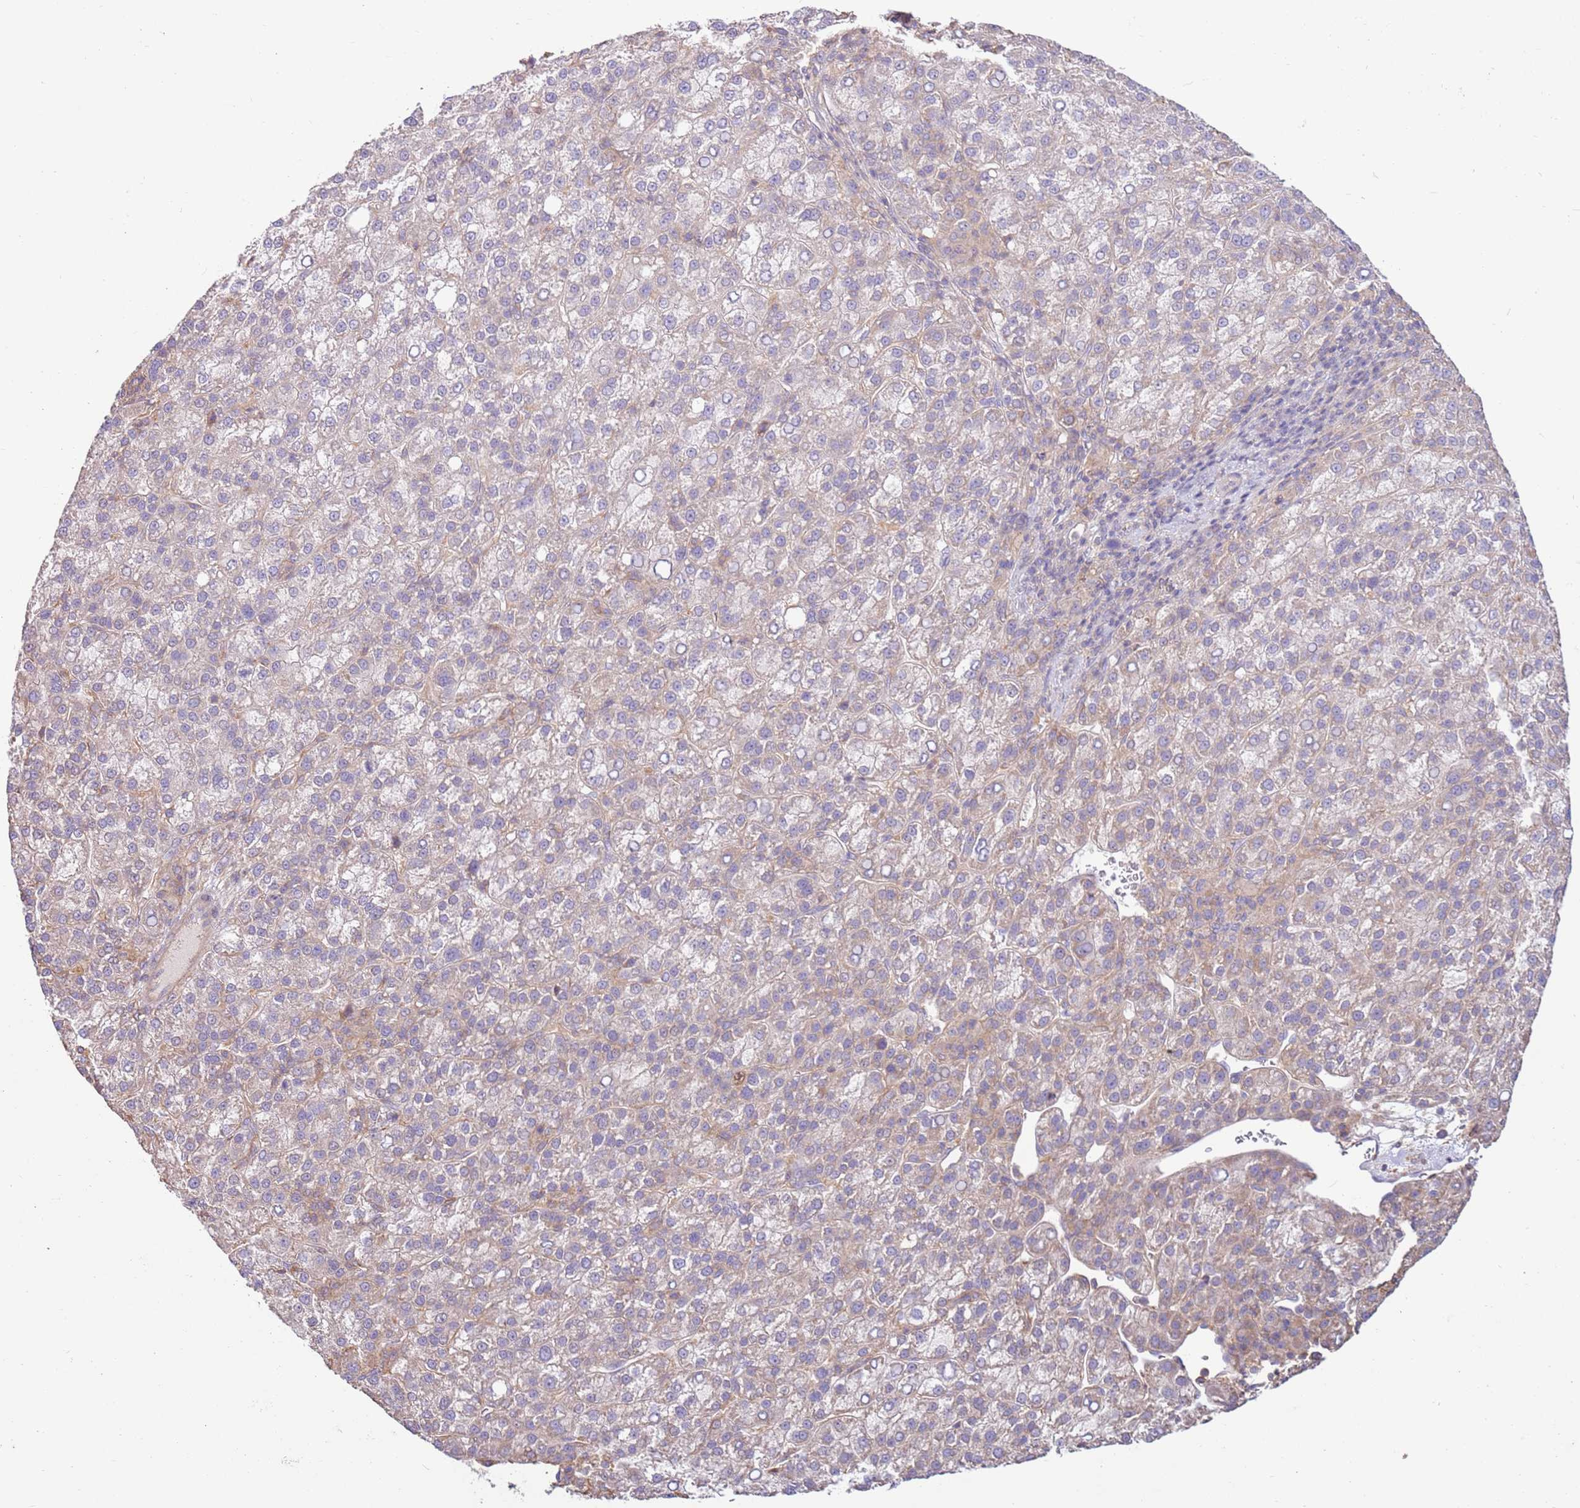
{"staining": {"intensity": "weak", "quantity": "25%-75%", "location": "cytoplasmic/membranous"}, "tissue": "liver cancer", "cell_type": "Tumor cells", "image_type": "cancer", "snomed": [{"axis": "morphology", "description": "Carcinoma, Hepatocellular, NOS"}, {"axis": "topography", "description": "Liver"}], "caption": "Protein staining of liver cancer (hepatocellular carcinoma) tissue demonstrates weak cytoplasmic/membranous positivity in approximately 25%-75% of tumor cells. (Brightfield microscopy of DAB IHC at high magnification).", "gene": "EVA1B", "patient": {"sex": "female", "age": 58}}